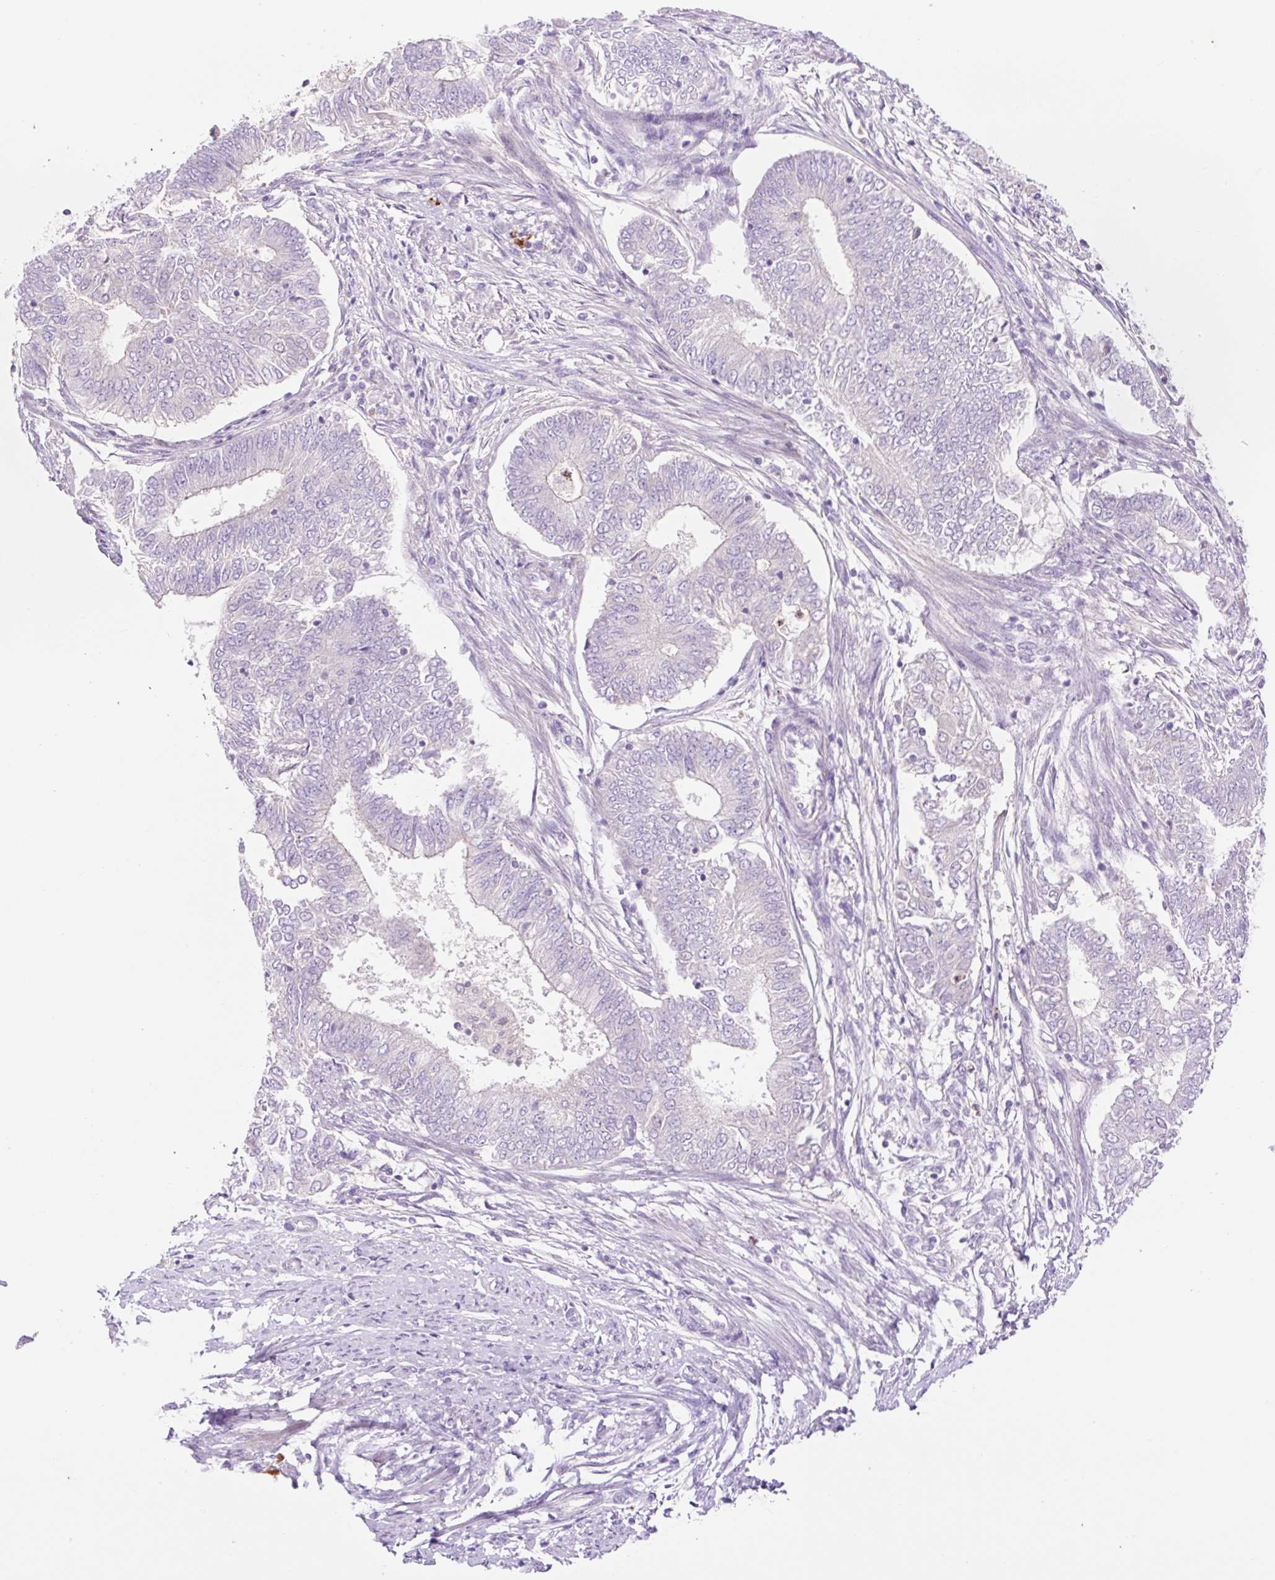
{"staining": {"intensity": "negative", "quantity": "none", "location": "none"}, "tissue": "endometrial cancer", "cell_type": "Tumor cells", "image_type": "cancer", "snomed": [{"axis": "morphology", "description": "Adenocarcinoma, NOS"}, {"axis": "topography", "description": "Endometrium"}], "caption": "Immunohistochemistry photomicrograph of neoplastic tissue: endometrial adenocarcinoma stained with DAB (3,3'-diaminobenzidine) demonstrates no significant protein expression in tumor cells.", "gene": "LHFPL5", "patient": {"sex": "female", "age": 62}}